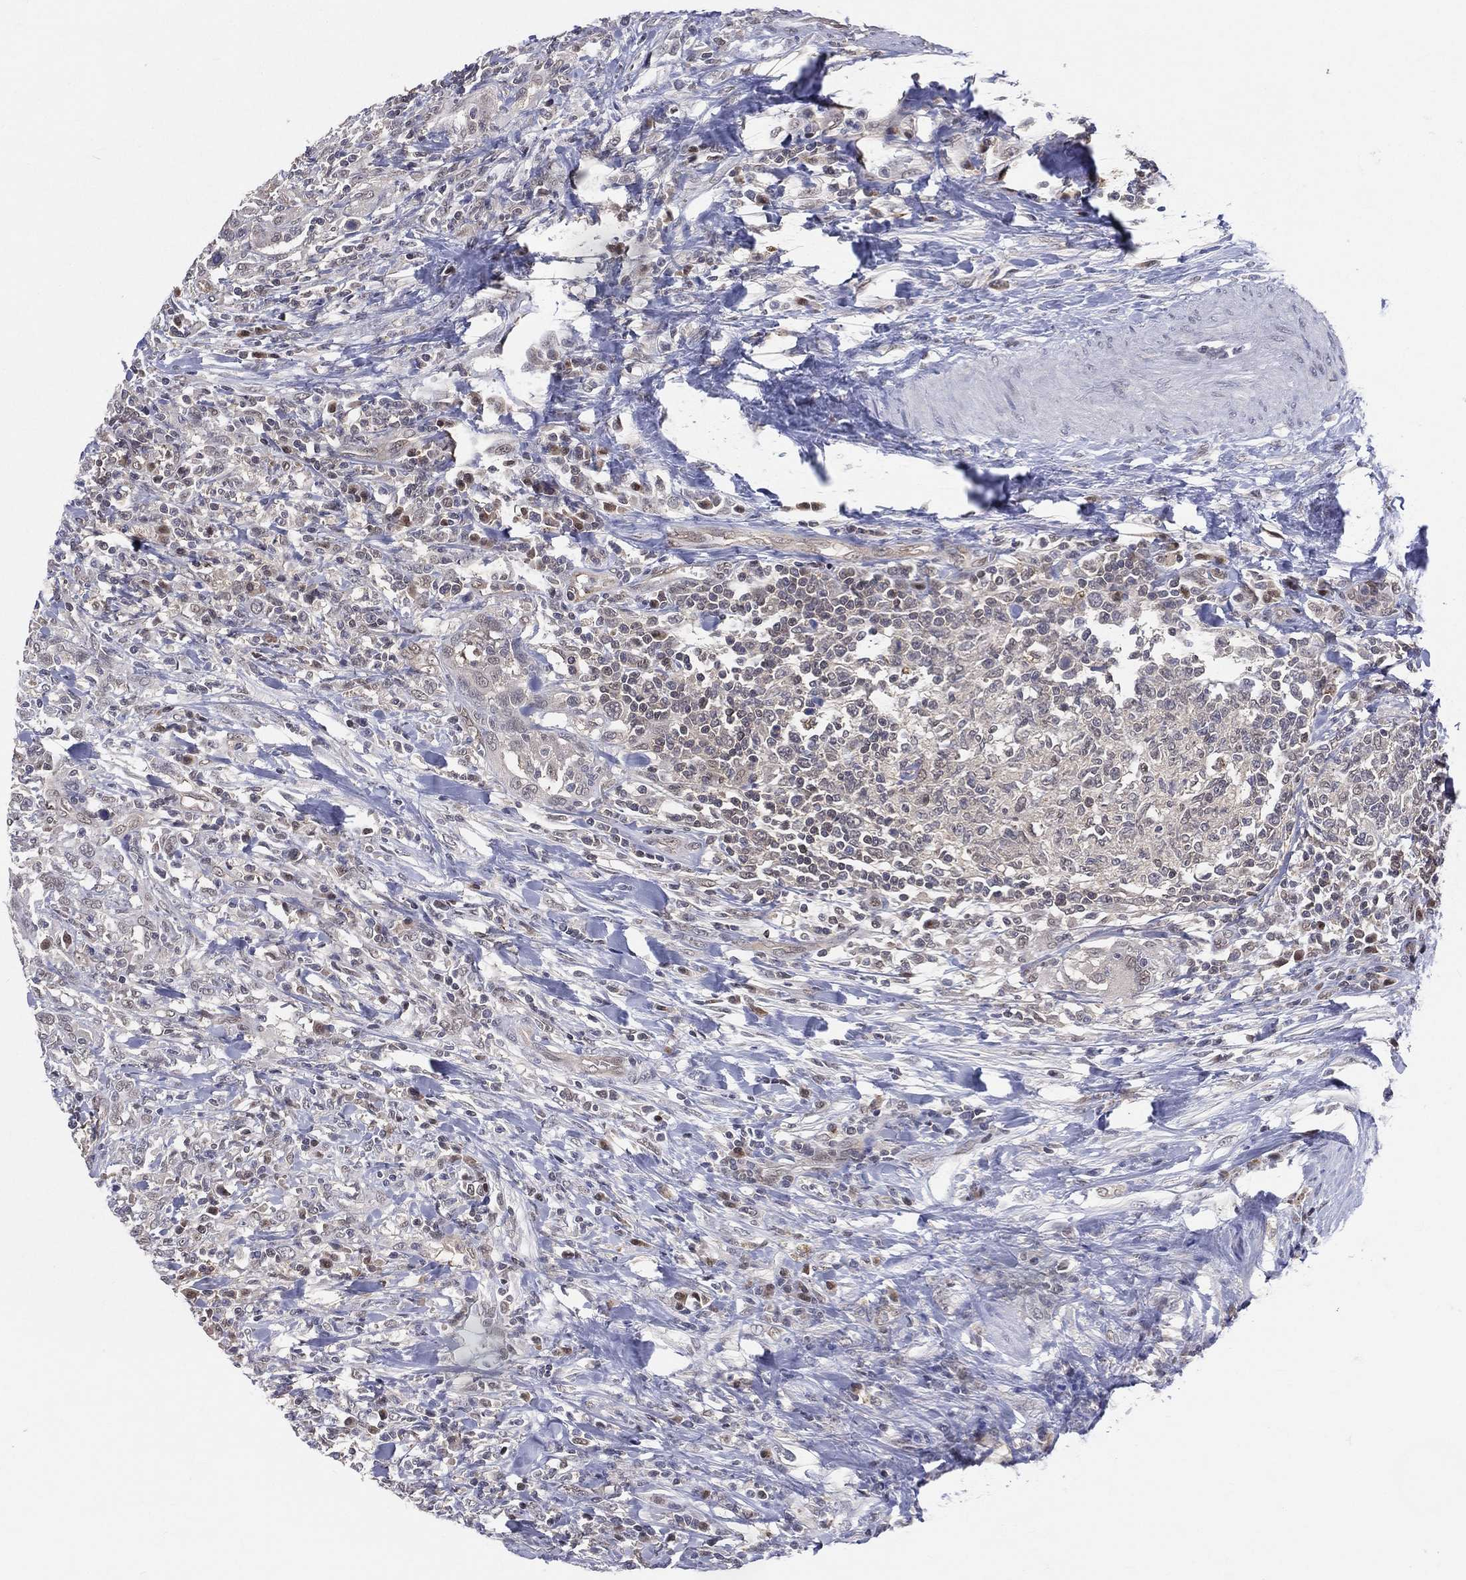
{"staining": {"intensity": "negative", "quantity": "none", "location": "none"}, "tissue": "urothelial cancer", "cell_type": "Tumor cells", "image_type": "cancer", "snomed": [{"axis": "morphology", "description": "Urothelial carcinoma, NOS"}, {"axis": "morphology", "description": "Urothelial carcinoma, High grade"}, {"axis": "topography", "description": "Urinary bladder"}], "caption": "Histopathology image shows no significant protein staining in tumor cells of urothelial cancer.", "gene": "GMPR2", "patient": {"sex": "female", "age": 64}}